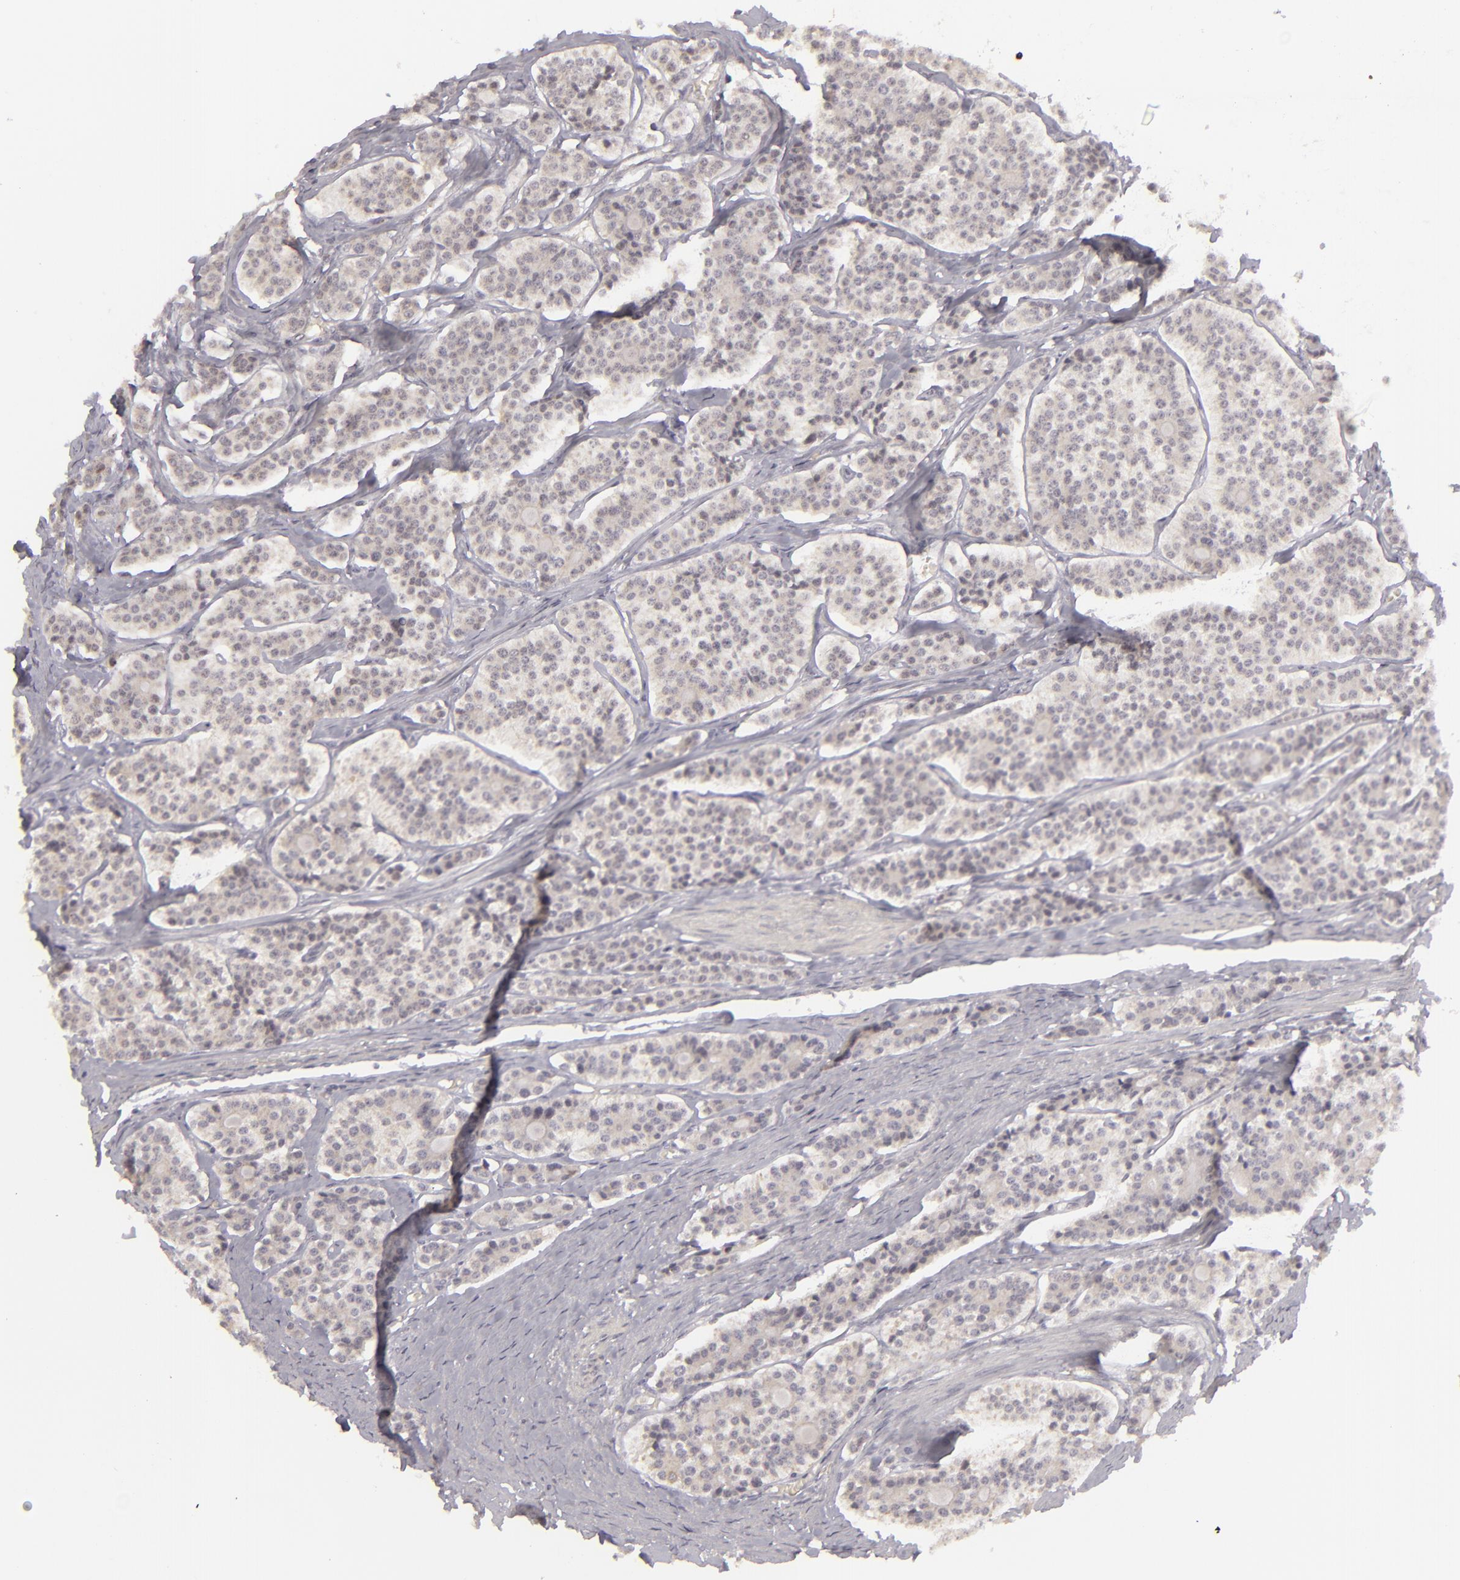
{"staining": {"intensity": "weak", "quantity": "25%-75%", "location": "cytoplasmic/membranous"}, "tissue": "carcinoid", "cell_type": "Tumor cells", "image_type": "cancer", "snomed": [{"axis": "morphology", "description": "Carcinoid, malignant, NOS"}, {"axis": "topography", "description": "Small intestine"}], "caption": "Protein staining by immunohistochemistry (IHC) demonstrates weak cytoplasmic/membranous positivity in about 25%-75% of tumor cells in malignant carcinoid.", "gene": "SIX1", "patient": {"sex": "male", "age": 63}}